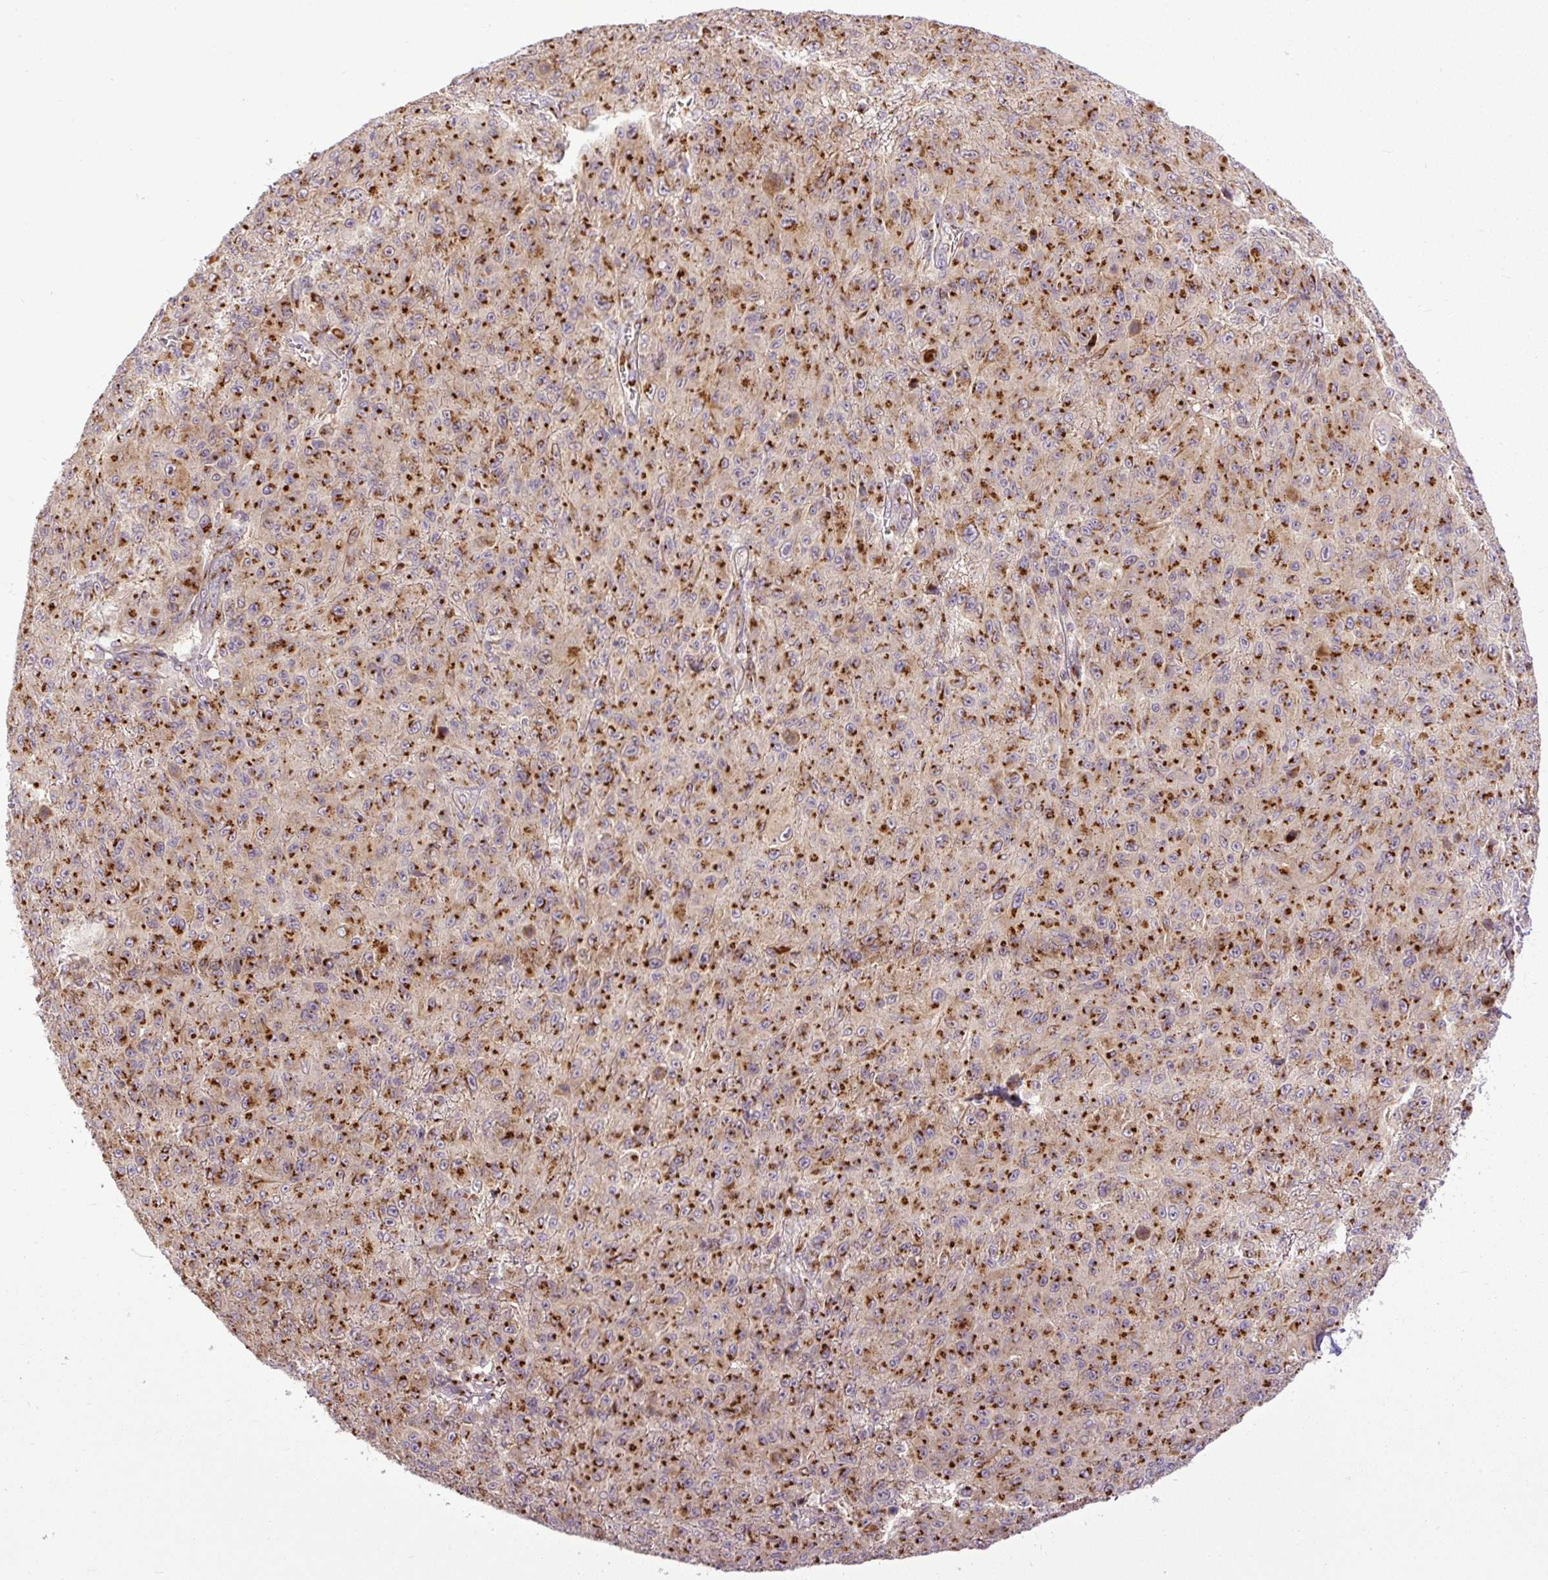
{"staining": {"intensity": "strong", "quantity": ">75%", "location": "cytoplasmic/membranous"}, "tissue": "melanoma", "cell_type": "Tumor cells", "image_type": "cancer", "snomed": [{"axis": "morphology", "description": "Malignant melanoma, NOS"}, {"axis": "topography", "description": "Skin"}], "caption": "High-magnification brightfield microscopy of melanoma stained with DAB (brown) and counterstained with hematoxylin (blue). tumor cells exhibit strong cytoplasmic/membranous positivity is present in about>75% of cells. Using DAB (3,3'-diaminobenzidine) (brown) and hematoxylin (blue) stains, captured at high magnification using brightfield microscopy.", "gene": "MSMP", "patient": {"sex": "male", "age": 46}}